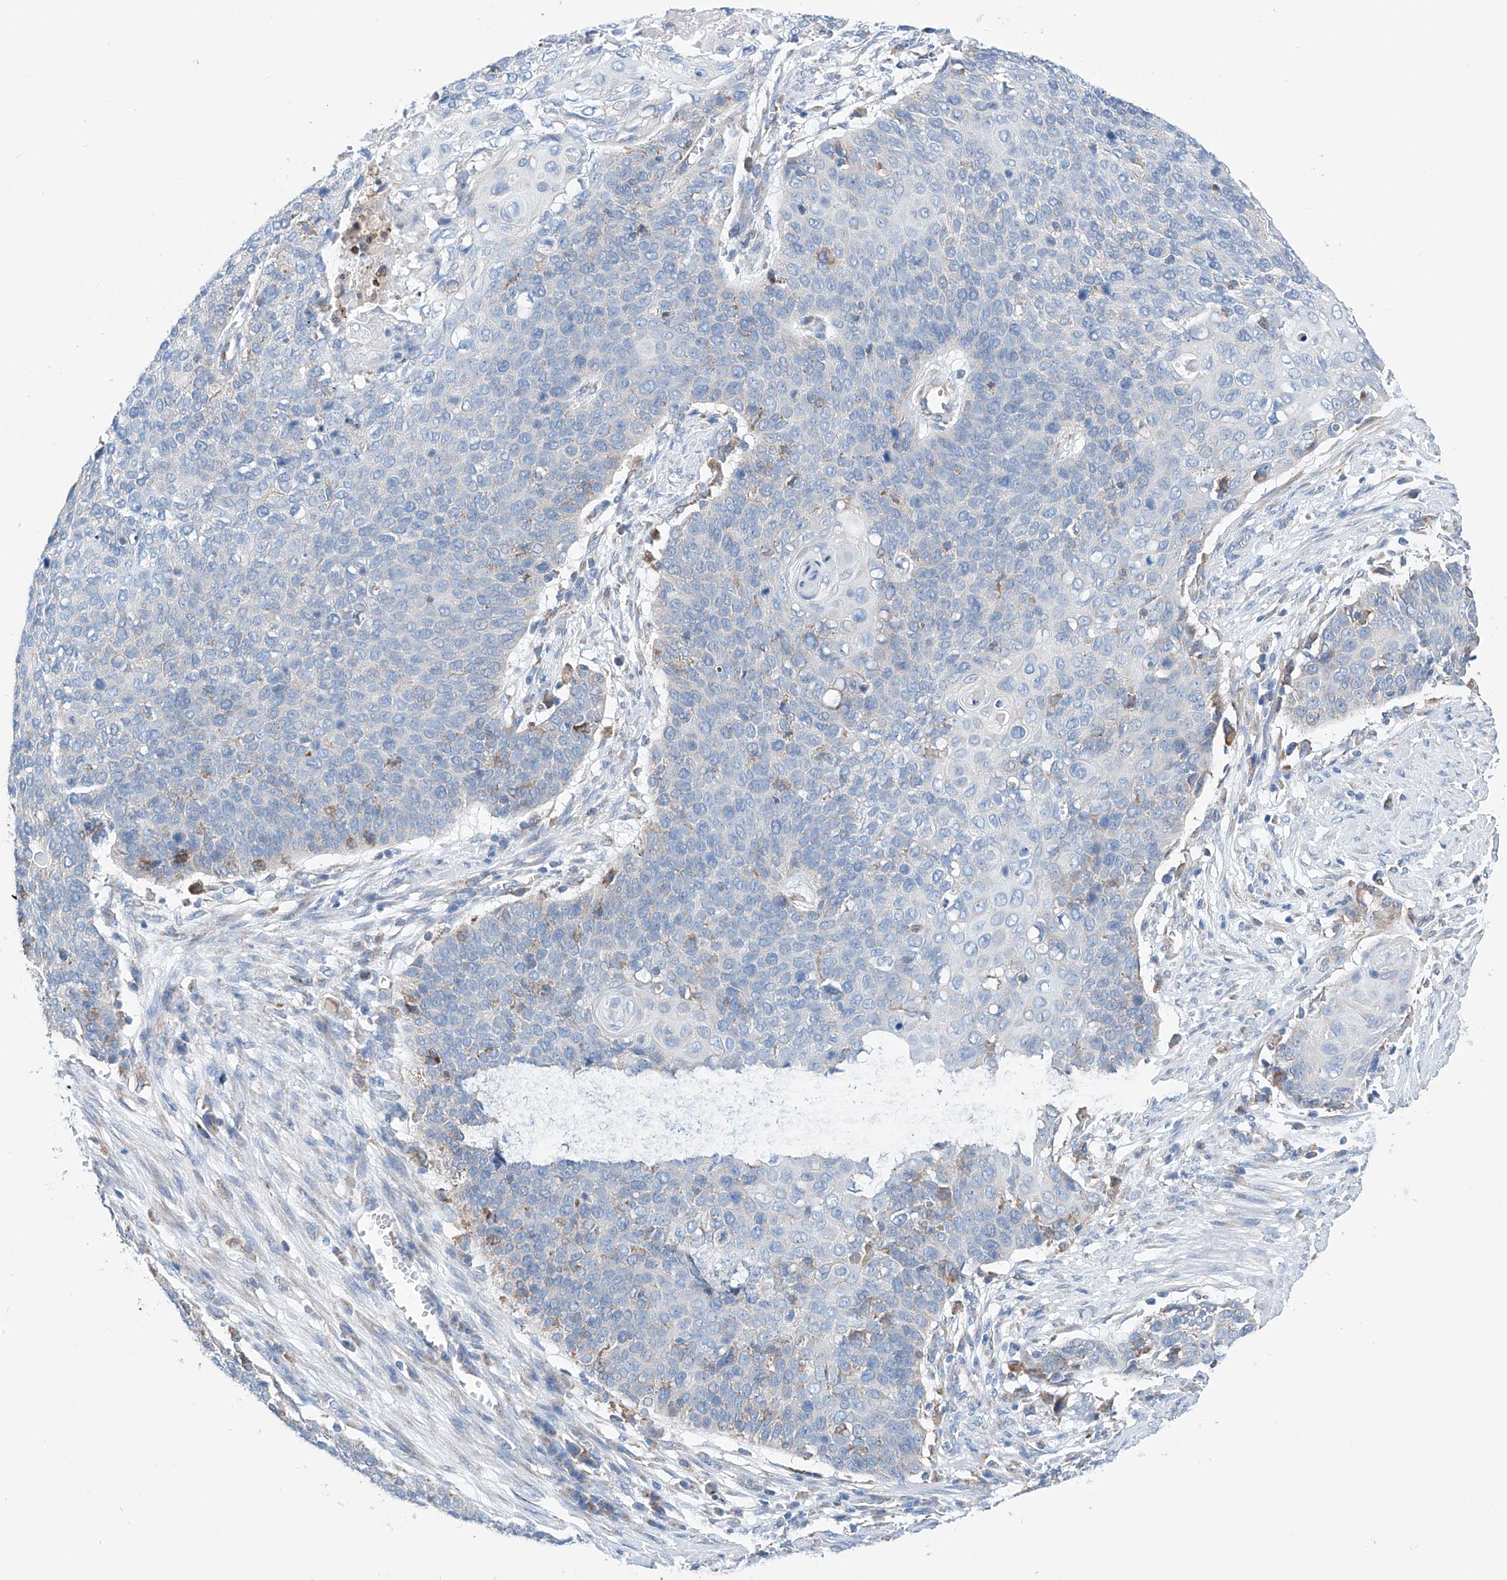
{"staining": {"intensity": "negative", "quantity": "none", "location": "none"}, "tissue": "cervical cancer", "cell_type": "Tumor cells", "image_type": "cancer", "snomed": [{"axis": "morphology", "description": "Squamous cell carcinoma, NOS"}, {"axis": "topography", "description": "Cervix"}], "caption": "Micrograph shows no significant protein positivity in tumor cells of cervical cancer.", "gene": "MAD2L1", "patient": {"sex": "female", "age": 39}}